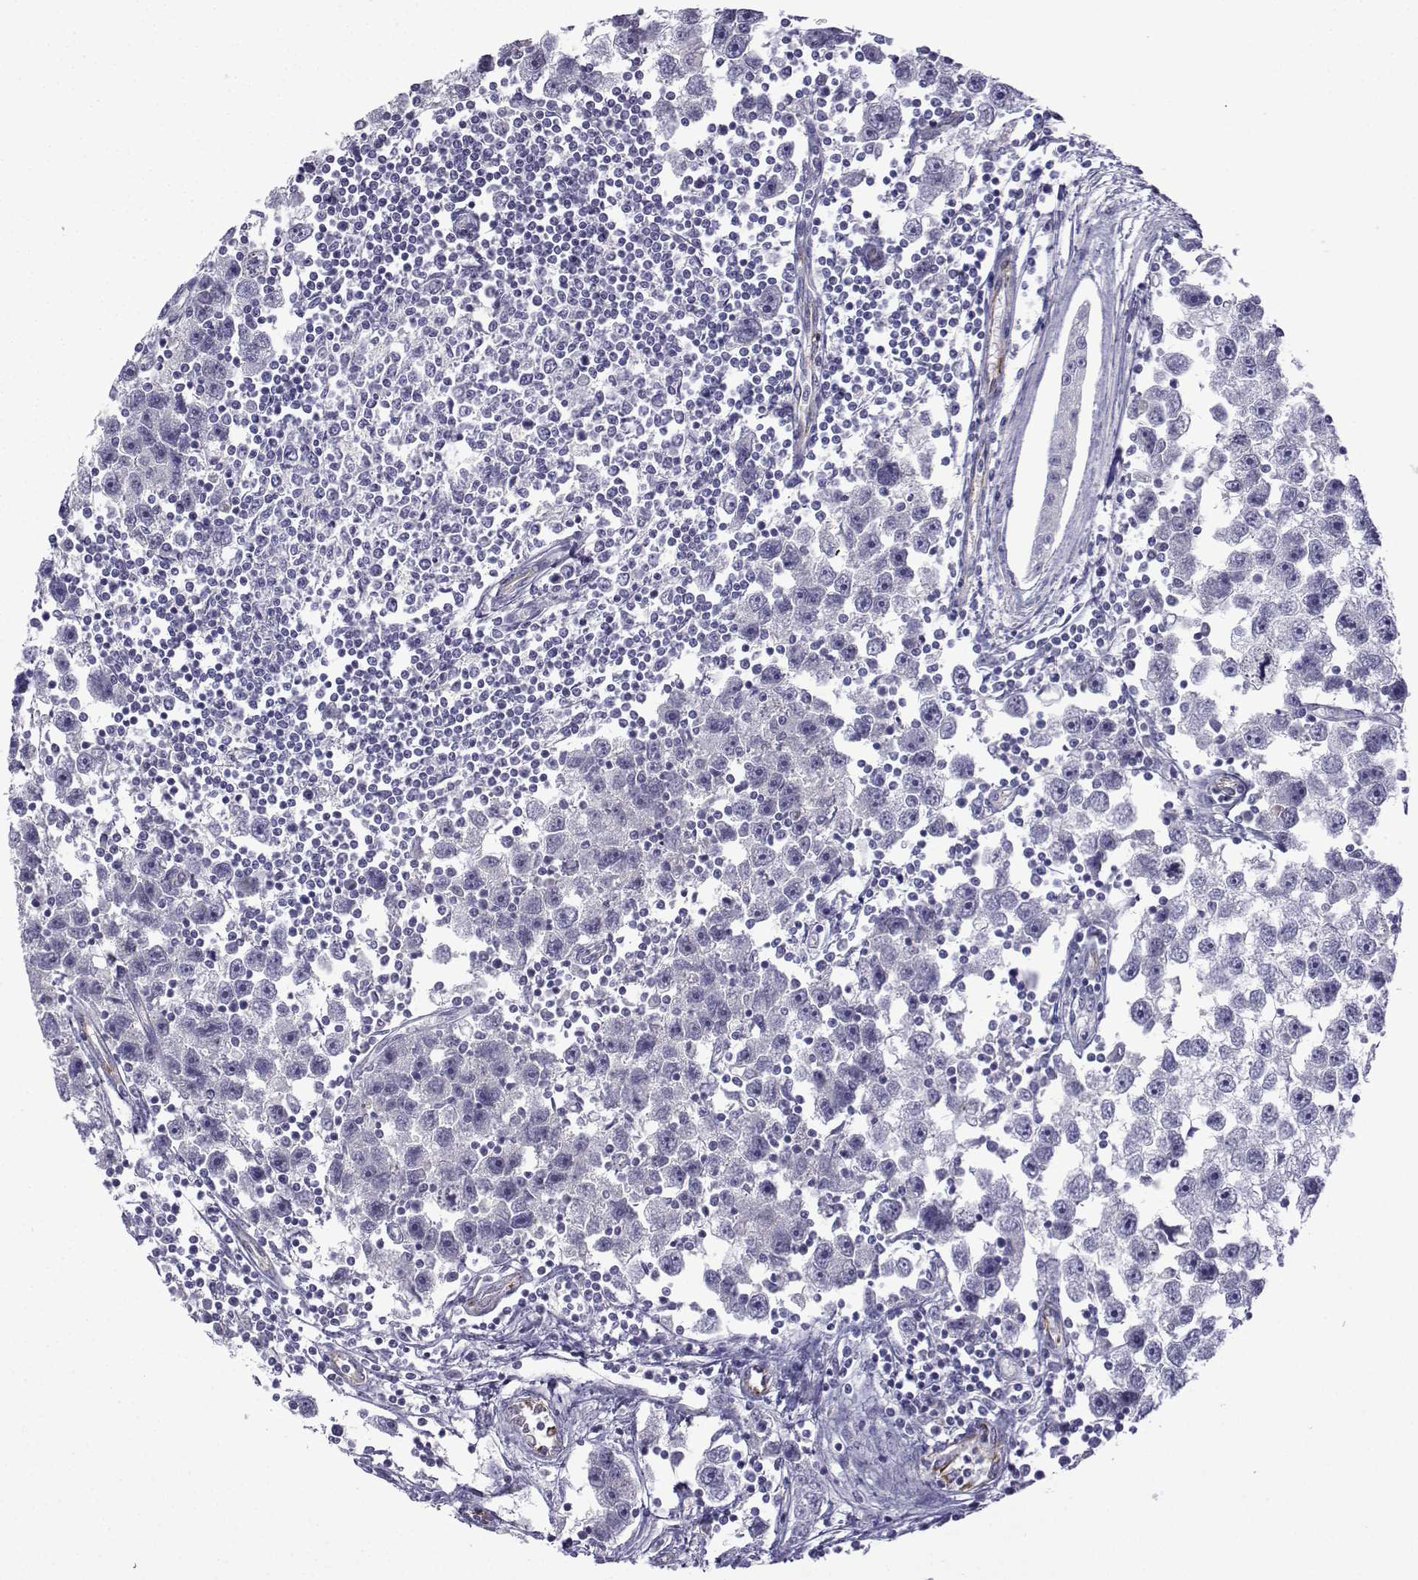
{"staining": {"intensity": "negative", "quantity": "none", "location": "none"}, "tissue": "testis cancer", "cell_type": "Tumor cells", "image_type": "cancer", "snomed": [{"axis": "morphology", "description": "Seminoma, NOS"}, {"axis": "topography", "description": "Testis"}], "caption": "The image demonstrates no staining of tumor cells in seminoma (testis).", "gene": "SPACA7", "patient": {"sex": "male", "age": 30}}